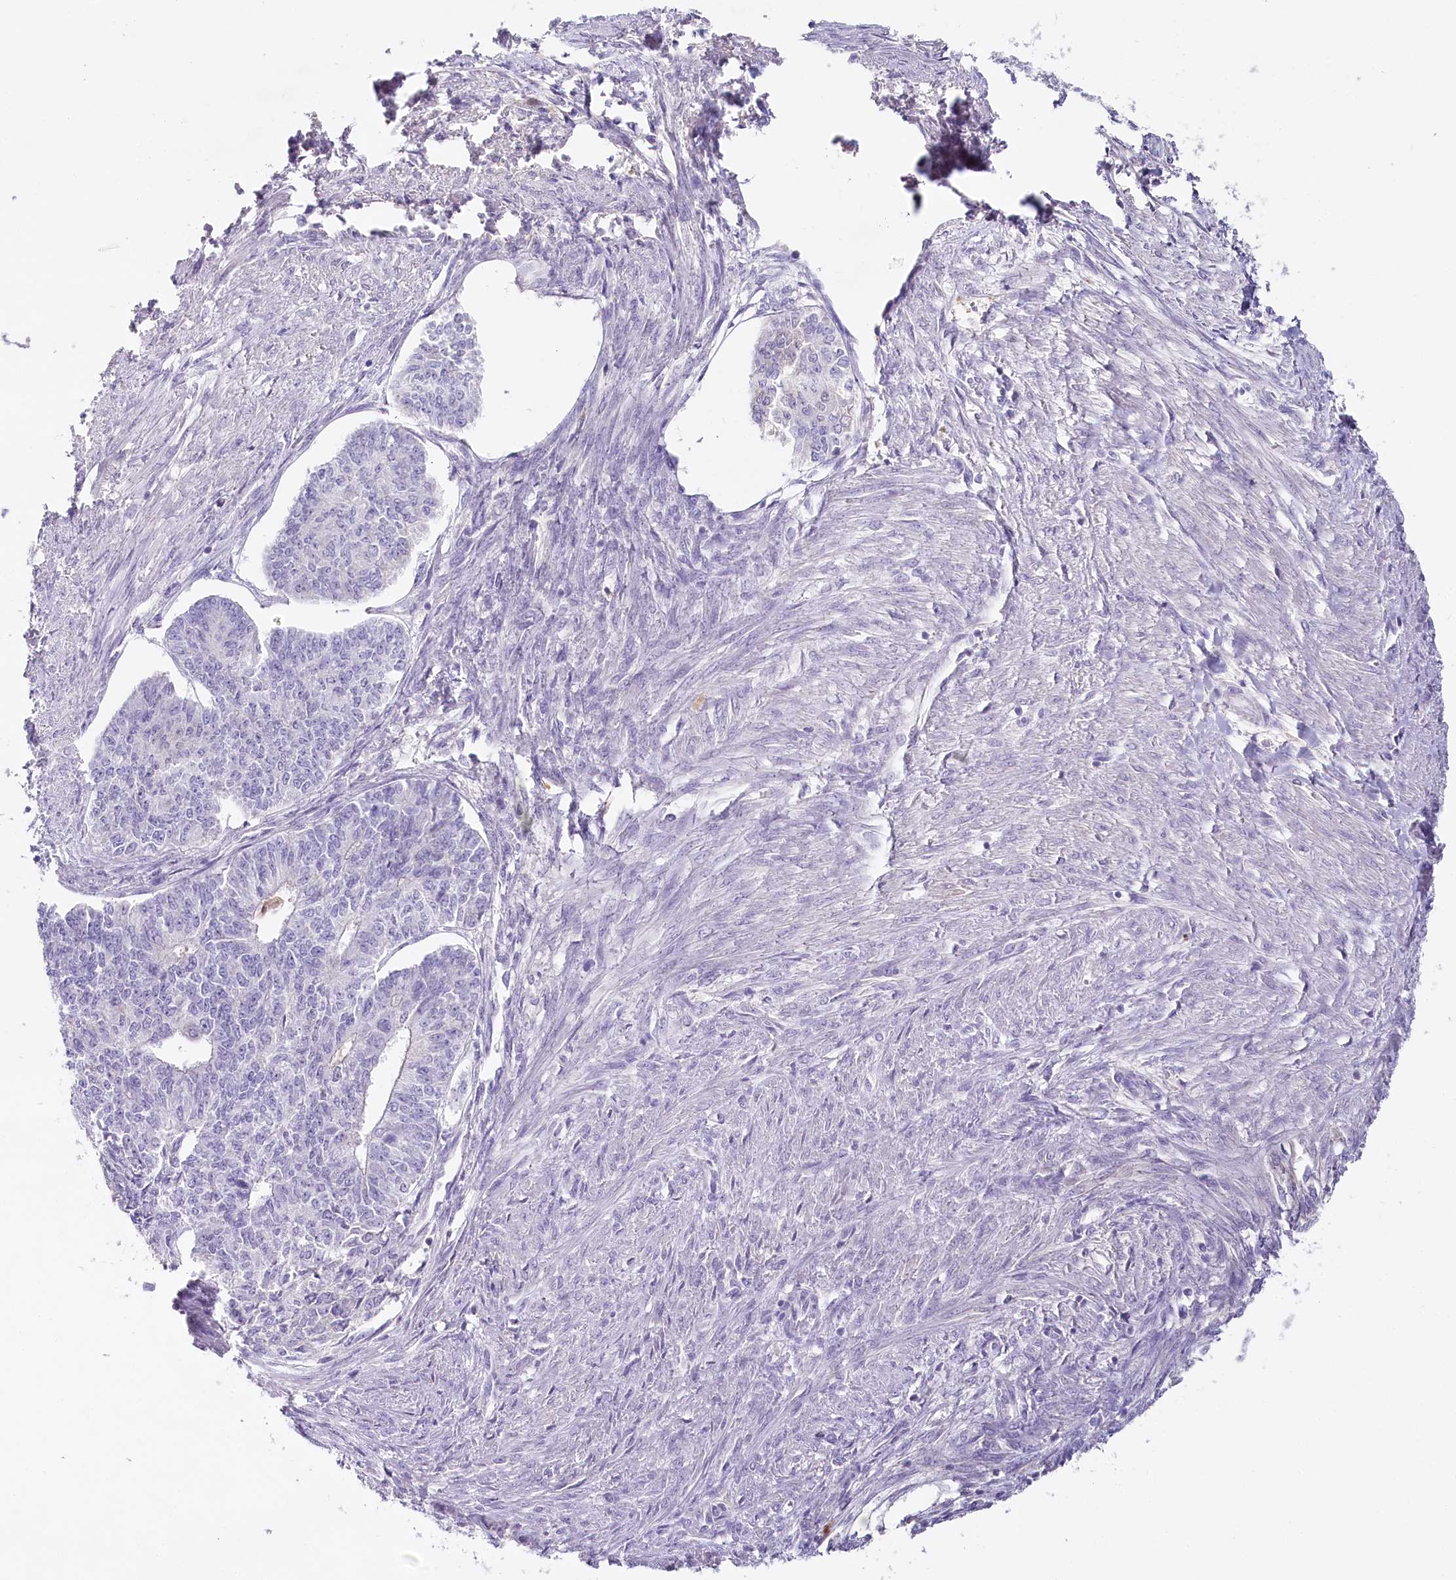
{"staining": {"intensity": "negative", "quantity": "none", "location": "none"}, "tissue": "endometrial cancer", "cell_type": "Tumor cells", "image_type": "cancer", "snomed": [{"axis": "morphology", "description": "Adenocarcinoma, NOS"}, {"axis": "topography", "description": "Endometrium"}], "caption": "The photomicrograph shows no staining of tumor cells in adenocarcinoma (endometrial). The staining is performed using DAB brown chromogen with nuclei counter-stained in using hematoxylin.", "gene": "HPD", "patient": {"sex": "female", "age": 32}}